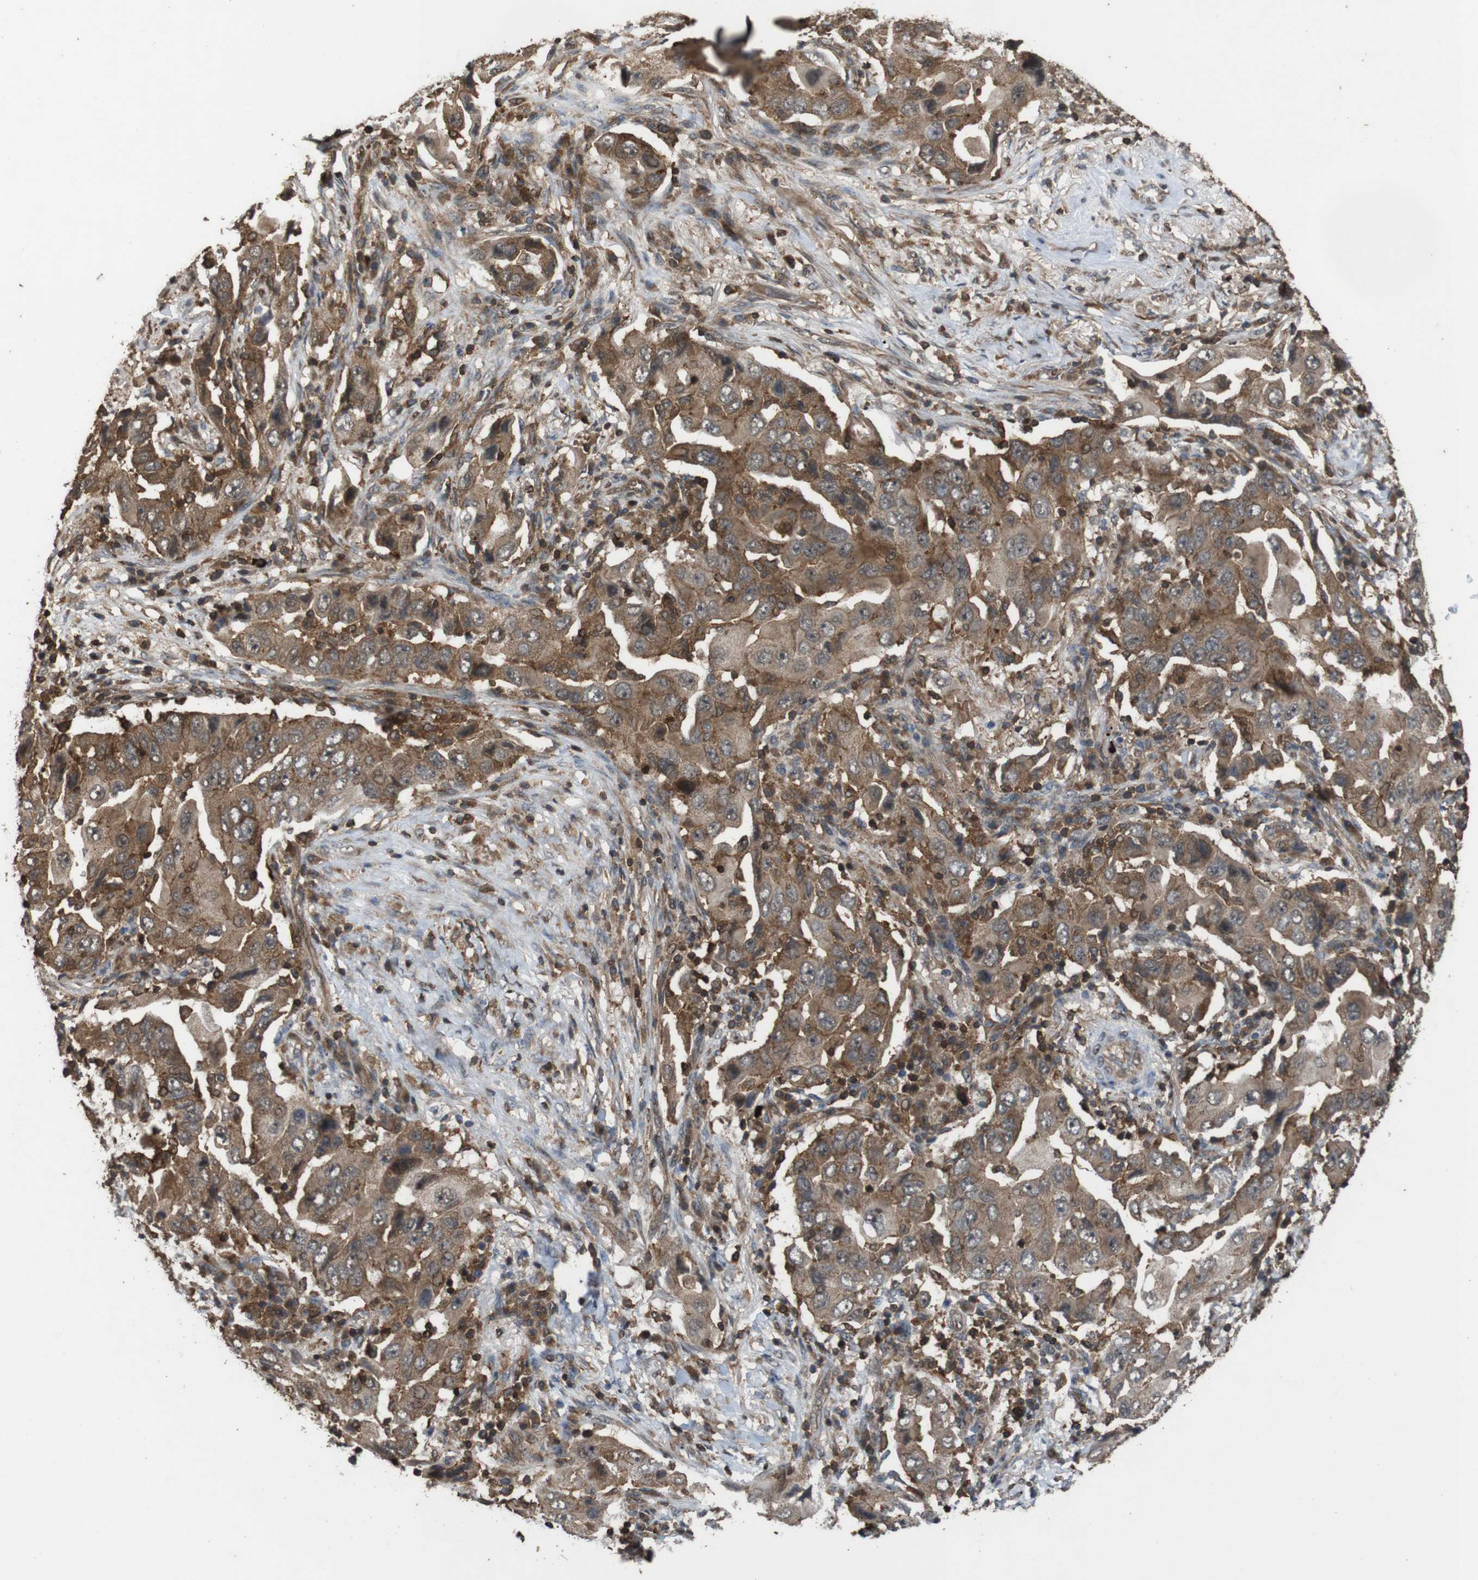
{"staining": {"intensity": "moderate", "quantity": ">75%", "location": "cytoplasmic/membranous"}, "tissue": "lung cancer", "cell_type": "Tumor cells", "image_type": "cancer", "snomed": [{"axis": "morphology", "description": "Adenocarcinoma, NOS"}, {"axis": "topography", "description": "Lung"}], "caption": "Lung adenocarcinoma was stained to show a protein in brown. There is medium levels of moderate cytoplasmic/membranous staining in about >75% of tumor cells.", "gene": "BAG4", "patient": {"sex": "female", "age": 65}}